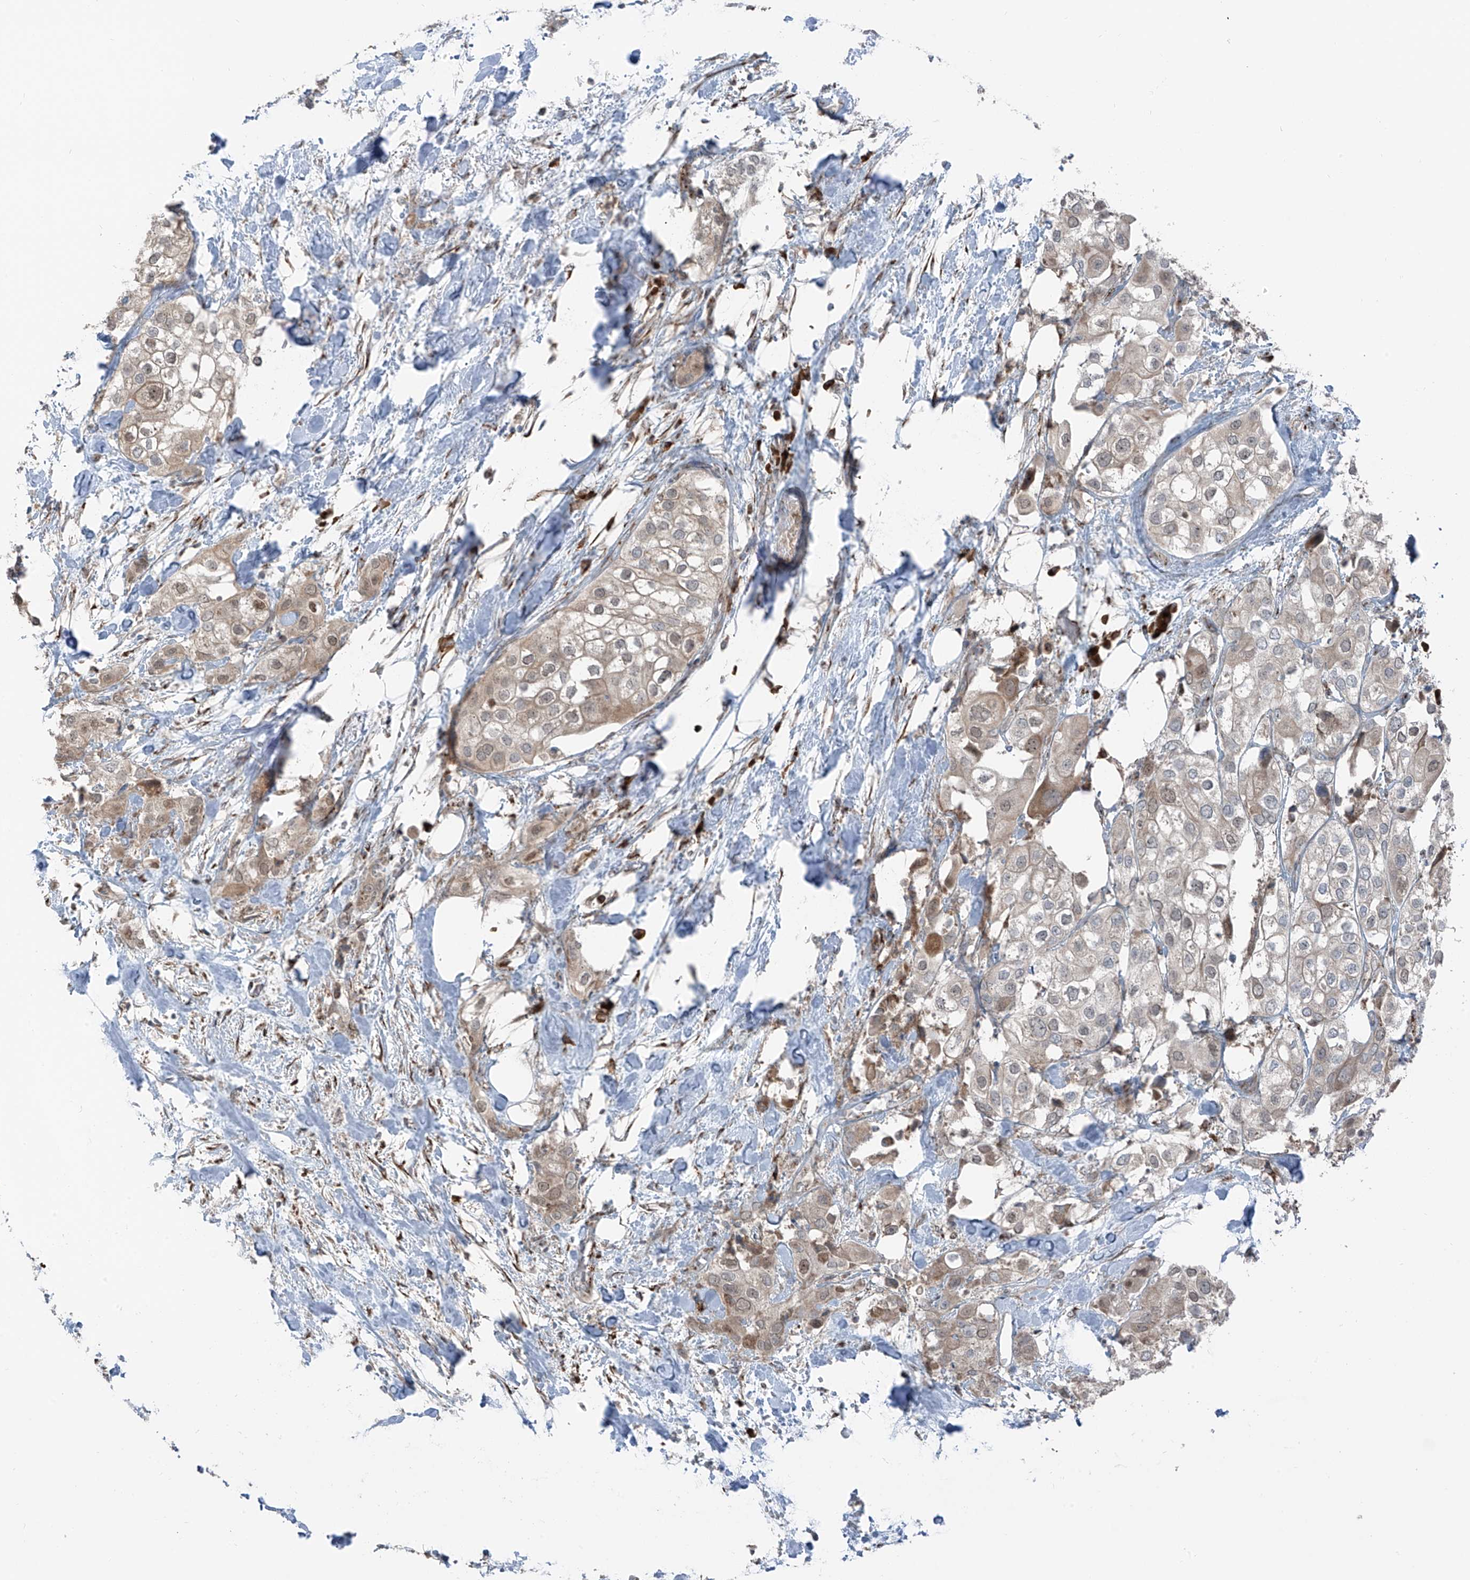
{"staining": {"intensity": "weak", "quantity": "25%-75%", "location": "cytoplasmic/membranous"}, "tissue": "urothelial cancer", "cell_type": "Tumor cells", "image_type": "cancer", "snomed": [{"axis": "morphology", "description": "Urothelial carcinoma, High grade"}, {"axis": "topography", "description": "Urinary bladder"}], "caption": "There is low levels of weak cytoplasmic/membranous positivity in tumor cells of urothelial cancer, as demonstrated by immunohistochemical staining (brown color).", "gene": "ERLEC1", "patient": {"sex": "male", "age": 64}}